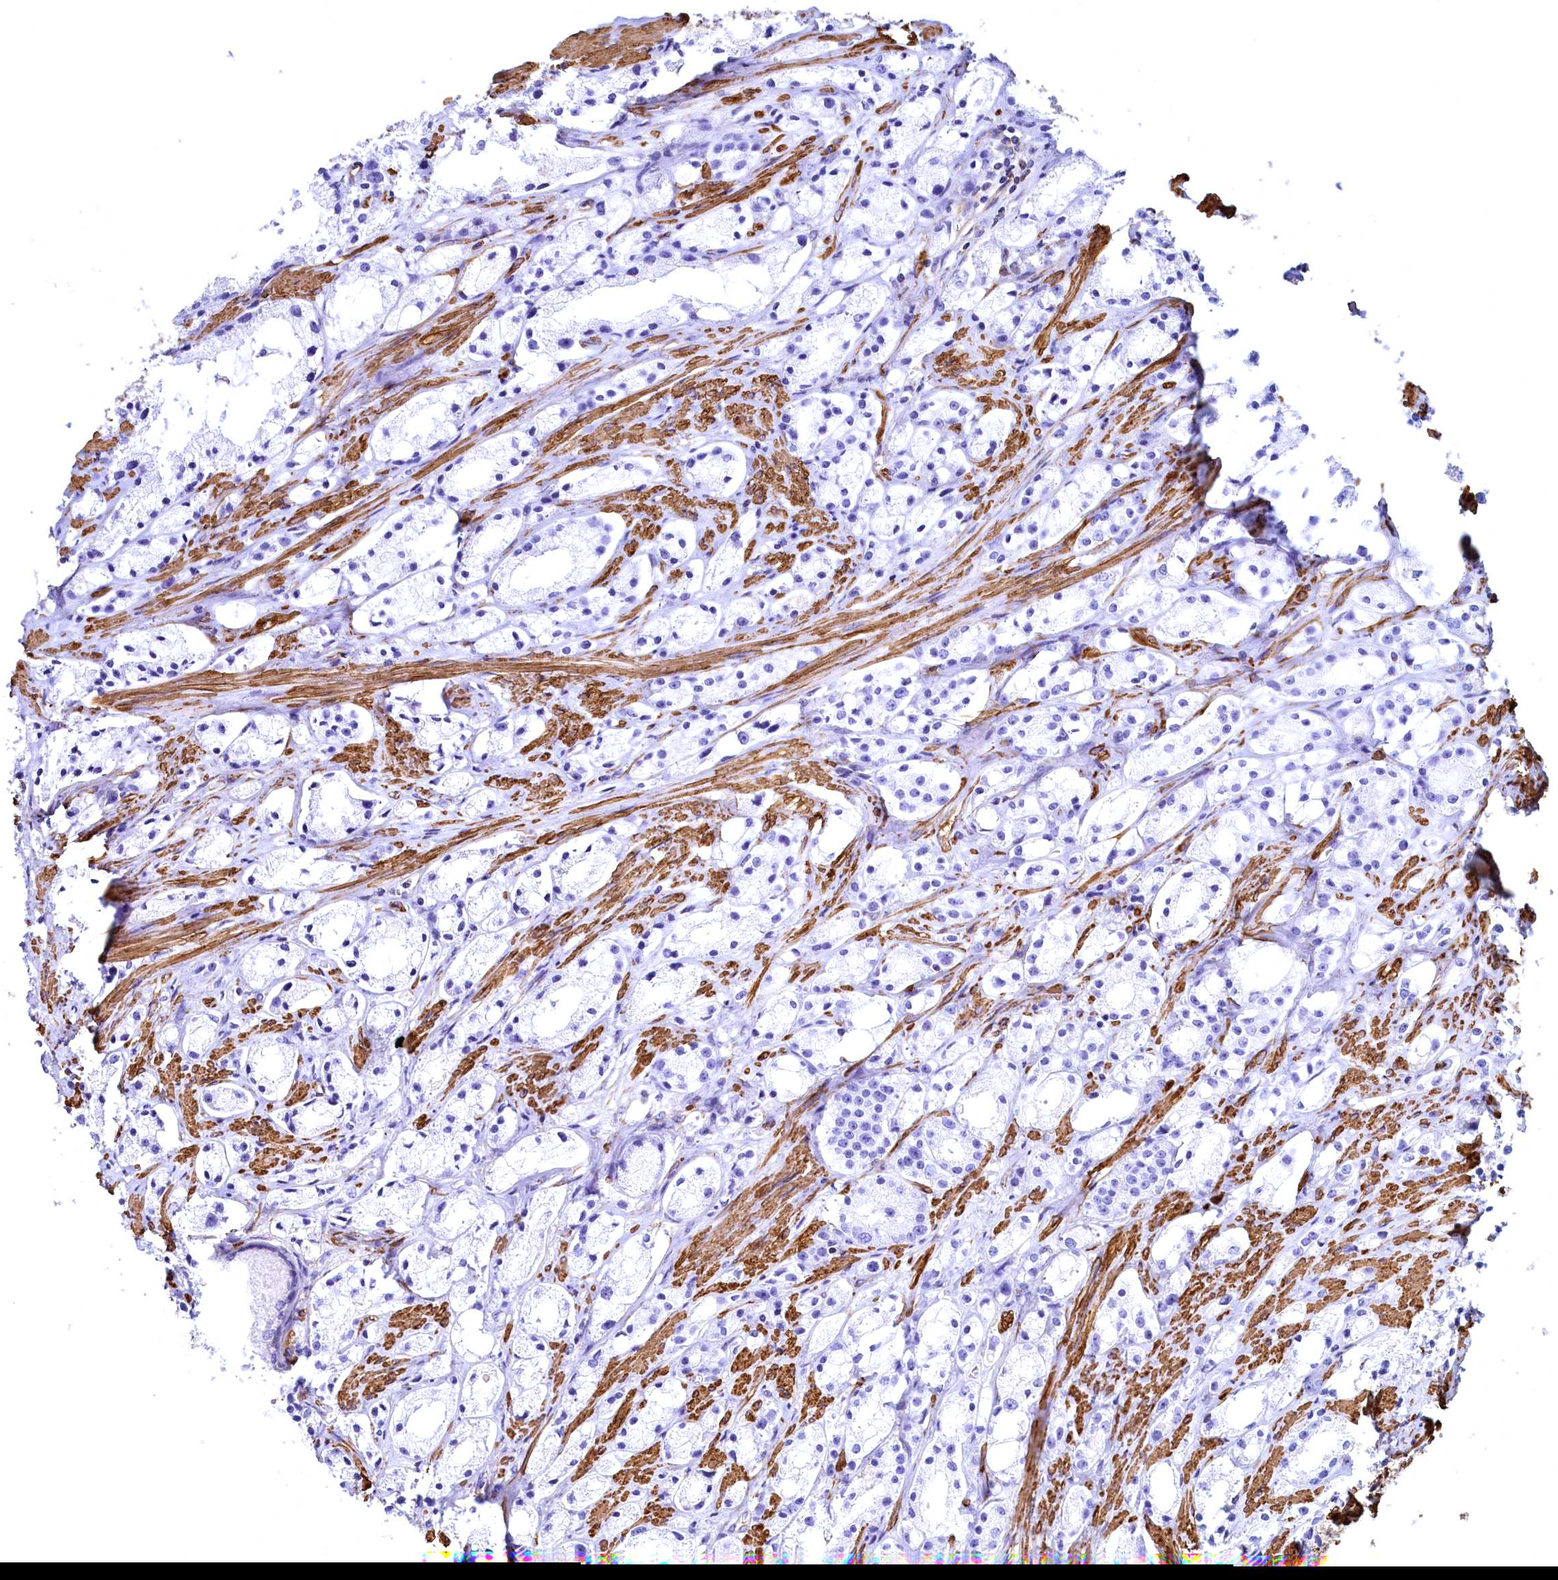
{"staining": {"intensity": "negative", "quantity": "none", "location": "none"}, "tissue": "prostate cancer", "cell_type": "Tumor cells", "image_type": "cancer", "snomed": [{"axis": "morphology", "description": "Adenocarcinoma, High grade"}, {"axis": "topography", "description": "Prostate"}], "caption": "The histopathology image exhibits no significant positivity in tumor cells of prostate cancer.", "gene": "THBS1", "patient": {"sex": "male", "age": 66}}